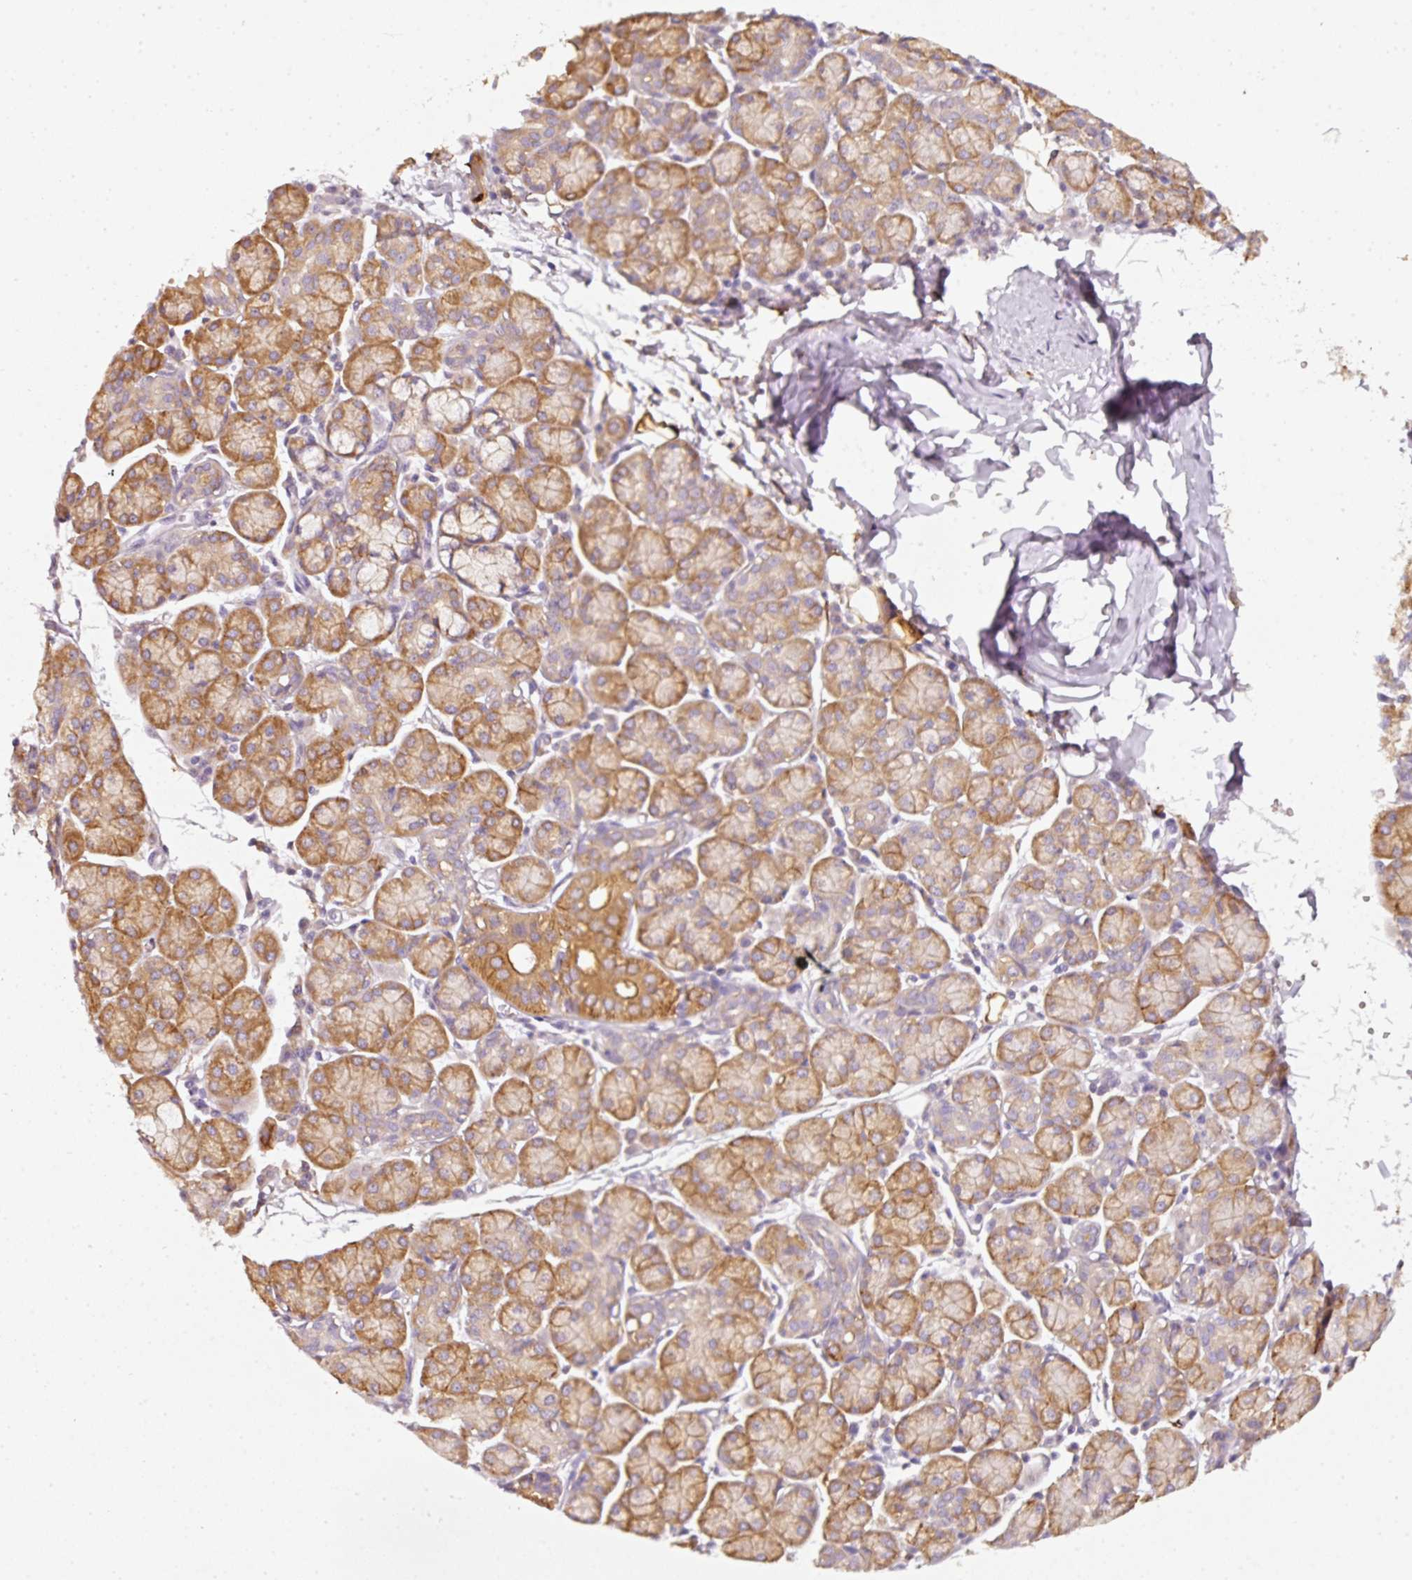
{"staining": {"intensity": "moderate", "quantity": ">75%", "location": "cytoplasmic/membranous"}, "tissue": "salivary gland", "cell_type": "Glandular cells", "image_type": "normal", "snomed": [{"axis": "morphology", "description": "Normal tissue, NOS"}, {"axis": "morphology", "description": "Inflammation, NOS"}, {"axis": "topography", "description": "Lymph node"}, {"axis": "topography", "description": "Salivary gland"}], "caption": "Protein analysis of benign salivary gland demonstrates moderate cytoplasmic/membranous staining in approximately >75% of glandular cells.", "gene": "IQGAP2", "patient": {"sex": "male", "age": 3}}